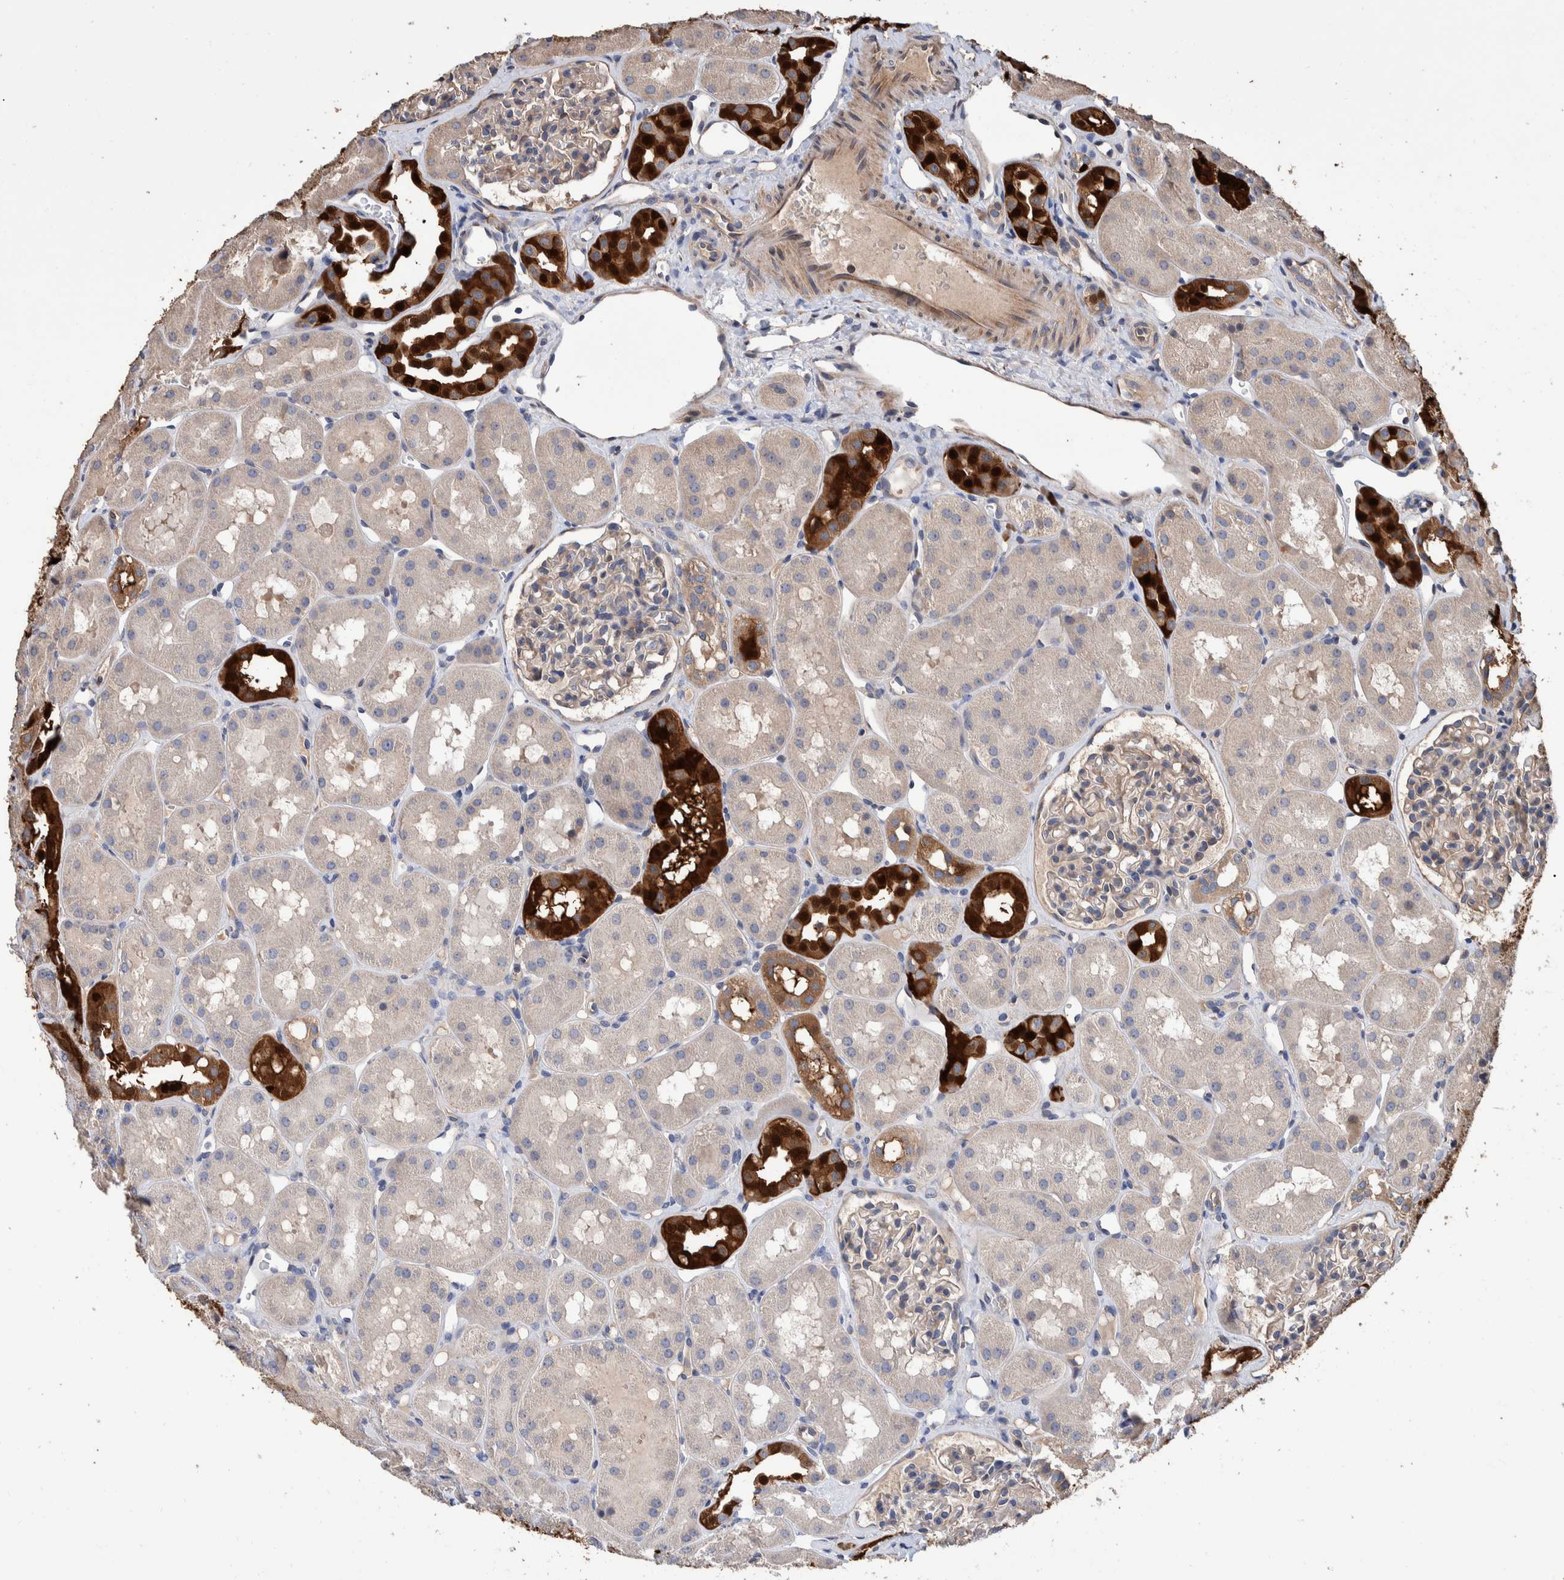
{"staining": {"intensity": "weak", "quantity": ">75%", "location": "cytoplasmic/membranous"}, "tissue": "kidney", "cell_type": "Cells in glomeruli", "image_type": "normal", "snomed": [{"axis": "morphology", "description": "Normal tissue, NOS"}, {"axis": "topography", "description": "Kidney"}], "caption": "Immunohistochemical staining of benign kidney reveals >75% levels of weak cytoplasmic/membranous protein expression in approximately >75% of cells in glomeruli.", "gene": "SLC45A4", "patient": {"sex": "male", "age": 16}}